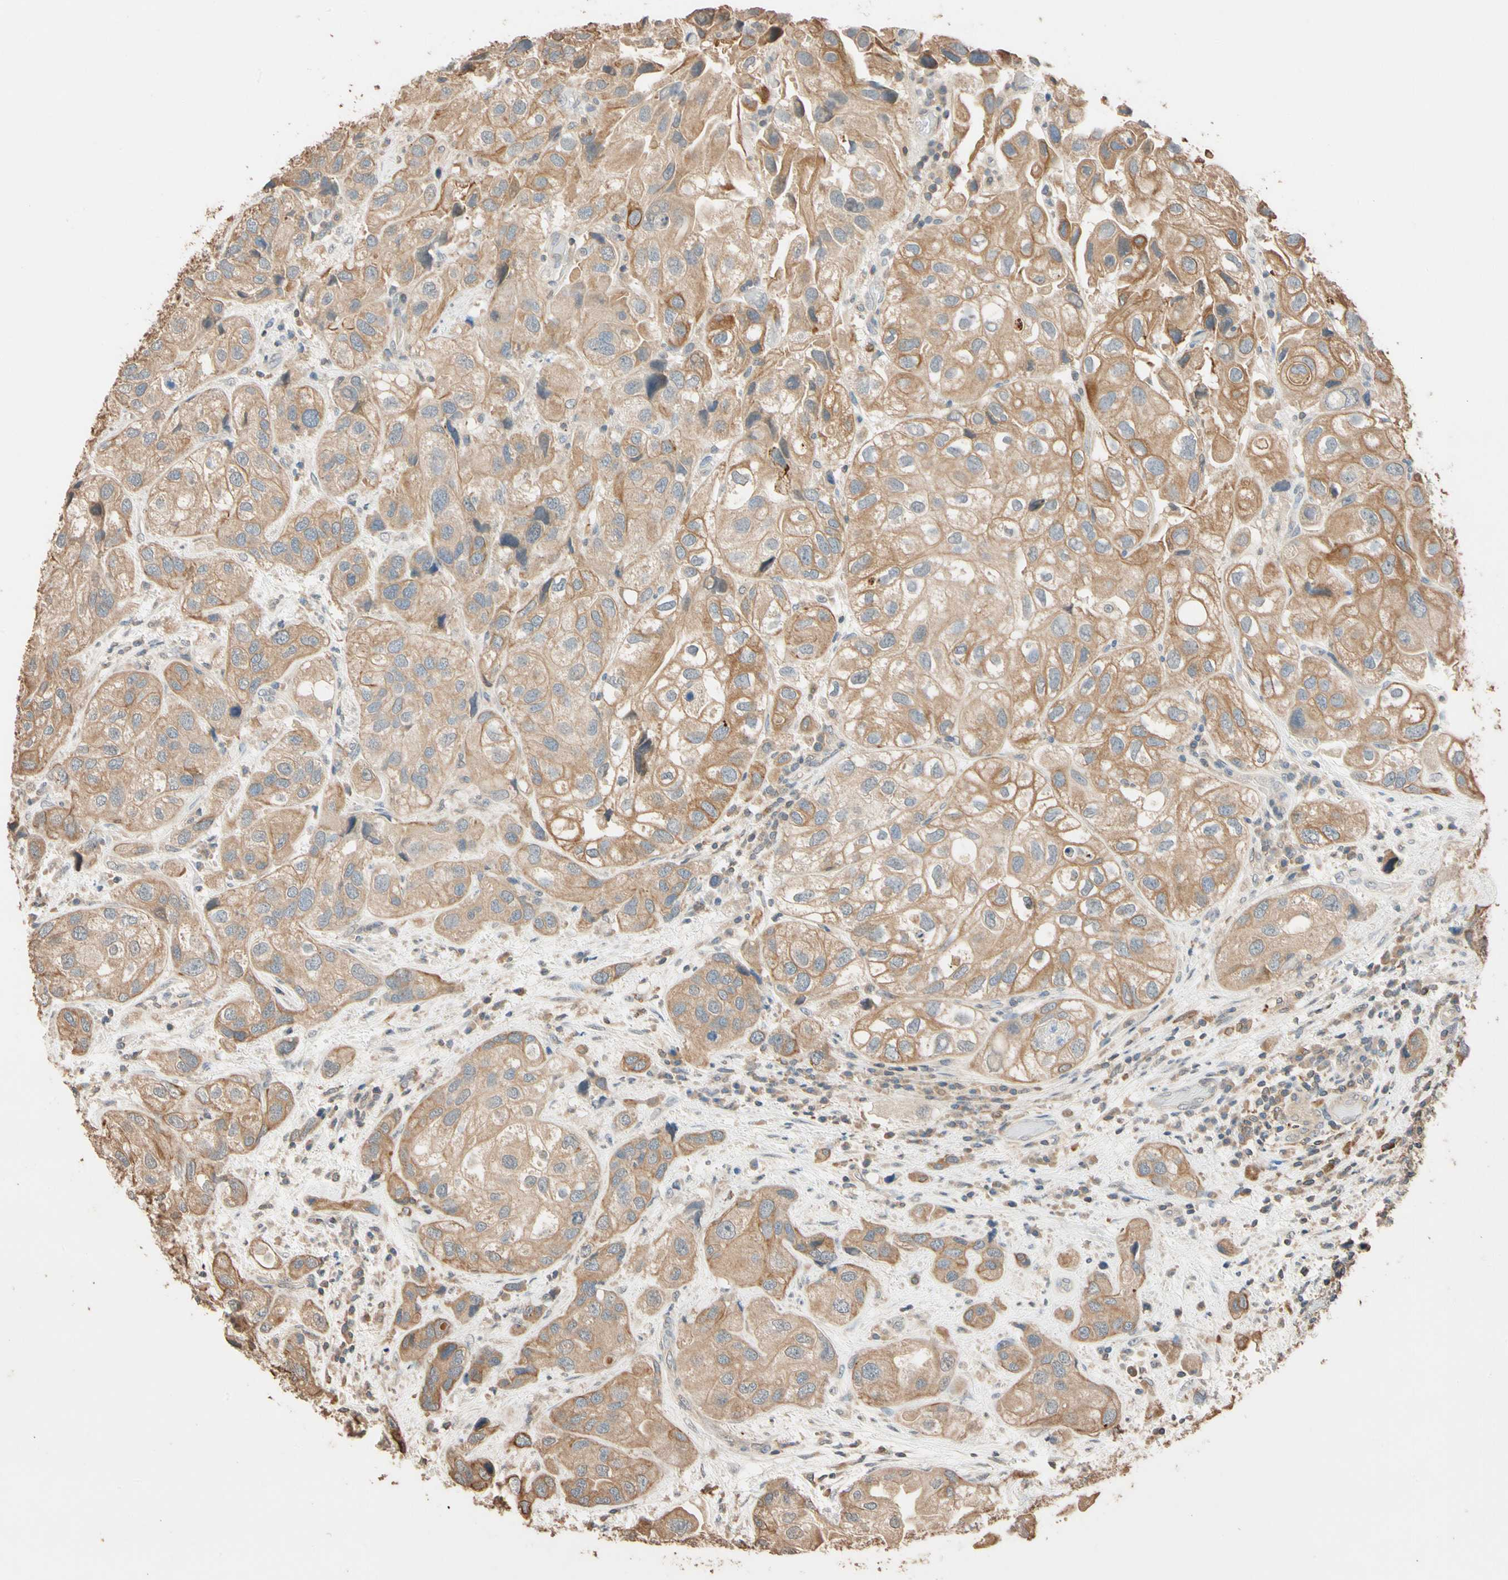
{"staining": {"intensity": "moderate", "quantity": ">75%", "location": "cytoplasmic/membranous"}, "tissue": "urothelial cancer", "cell_type": "Tumor cells", "image_type": "cancer", "snomed": [{"axis": "morphology", "description": "Urothelial carcinoma, High grade"}, {"axis": "topography", "description": "Urinary bladder"}], "caption": "A histopathology image showing moderate cytoplasmic/membranous positivity in about >75% of tumor cells in urothelial cancer, as visualized by brown immunohistochemical staining.", "gene": "MAP3K7", "patient": {"sex": "female", "age": 64}}